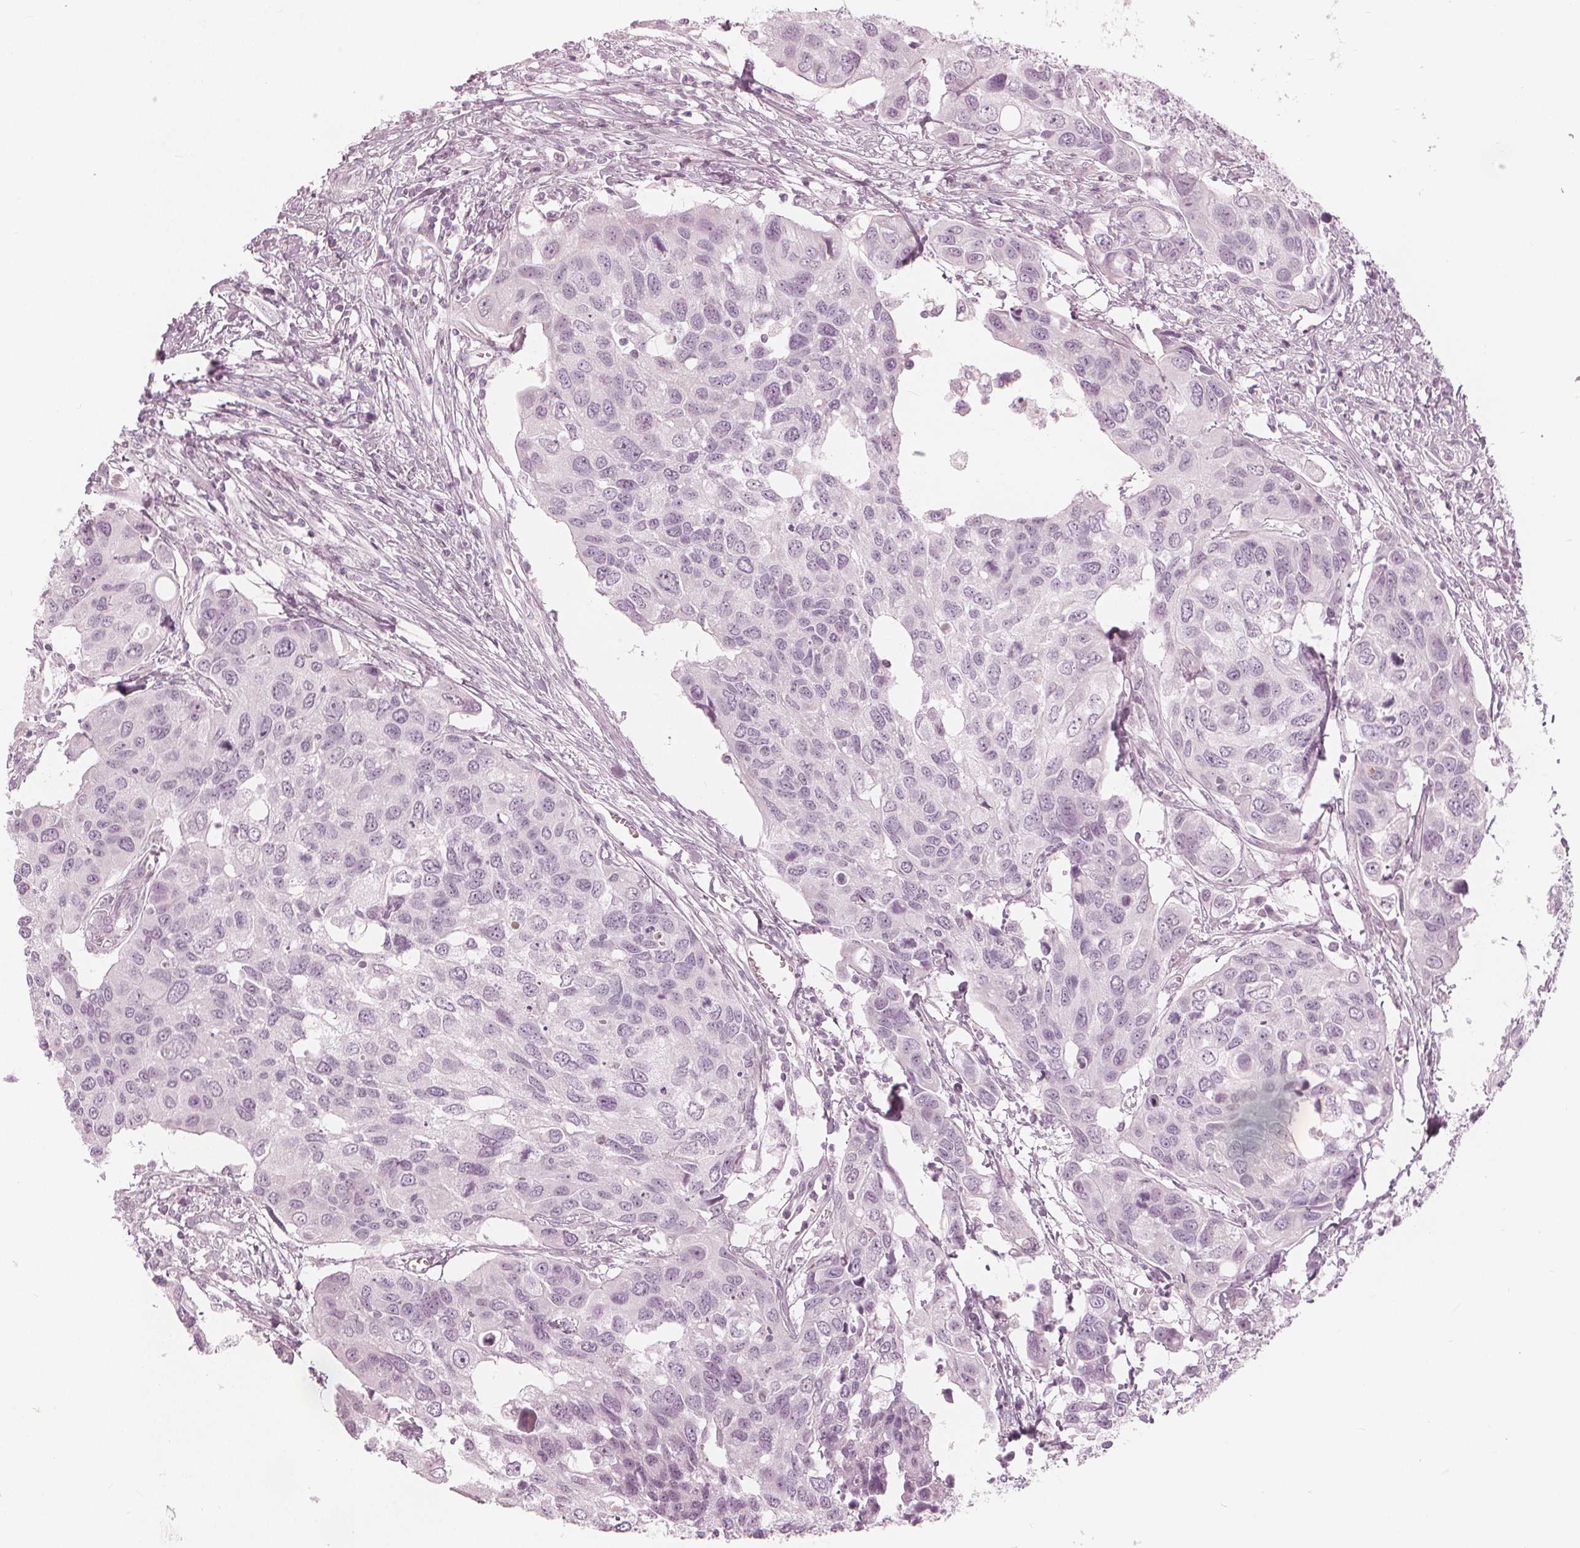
{"staining": {"intensity": "negative", "quantity": "none", "location": "none"}, "tissue": "urothelial cancer", "cell_type": "Tumor cells", "image_type": "cancer", "snomed": [{"axis": "morphology", "description": "Urothelial carcinoma, High grade"}, {"axis": "topography", "description": "Urinary bladder"}], "caption": "The image exhibits no significant expression in tumor cells of urothelial cancer. Brightfield microscopy of IHC stained with DAB (brown) and hematoxylin (blue), captured at high magnification.", "gene": "PAEP", "patient": {"sex": "male", "age": 60}}